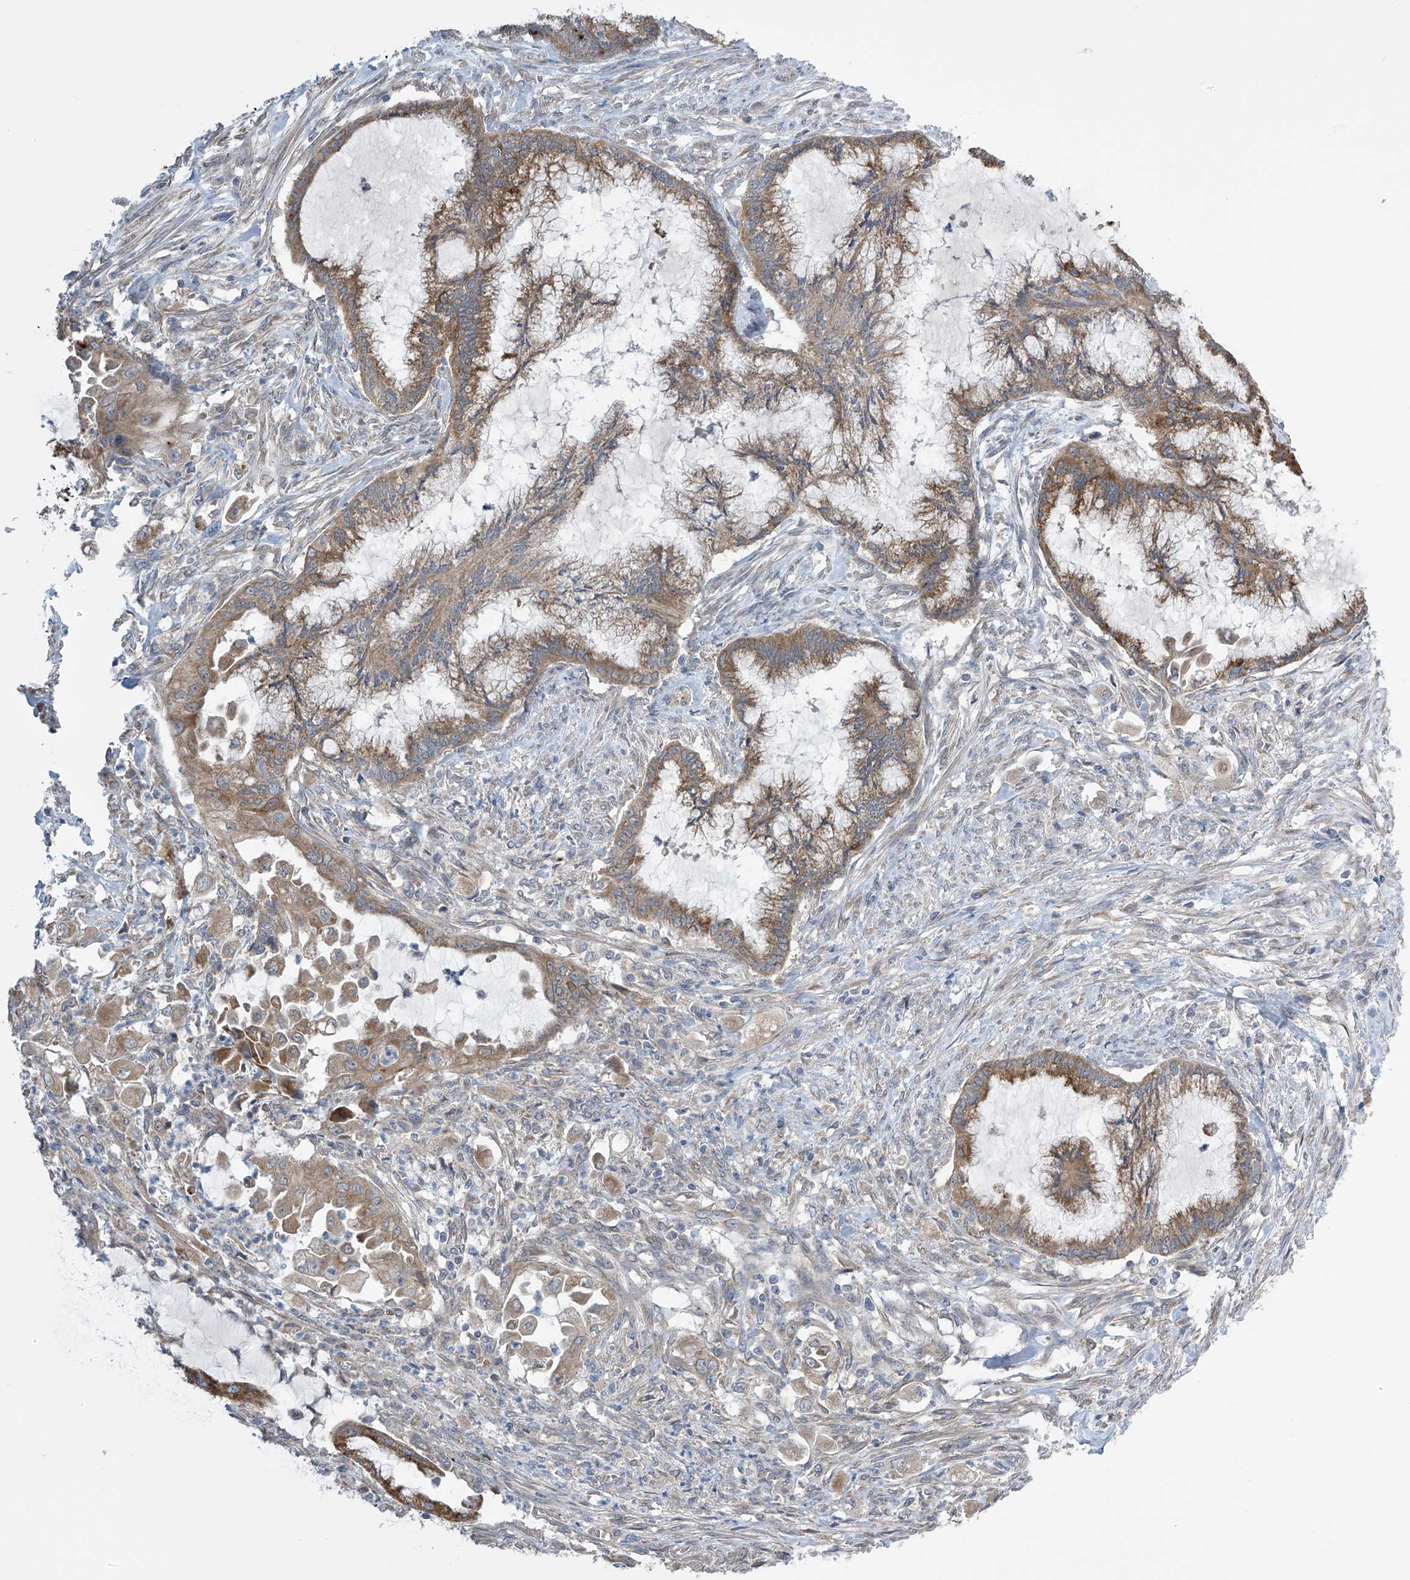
{"staining": {"intensity": "moderate", "quantity": ">75%", "location": "cytoplasmic/membranous"}, "tissue": "endometrial cancer", "cell_type": "Tumor cells", "image_type": "cancer", "snomed": [{"axis": "morphology", "description": "Adenocarcinoma, NOS"}, {"axis": "topography", "description": "Endometrium"}], "caption": "IHC (DAB (3,3'-diaminobenzidine)) staining of endometrial cancer (adenocarcinoma) reveals moderate cytoplasmic/membranous protein staining in approximately >75% of tumor cells. The staining was performed using DAB to visualize the protein expression in brown, while the nuclei were stained in blue with hematoxylin (Magnification: 20x).", "gene": "PNPT1", "patient": {"sex": "female", "age": 86}}